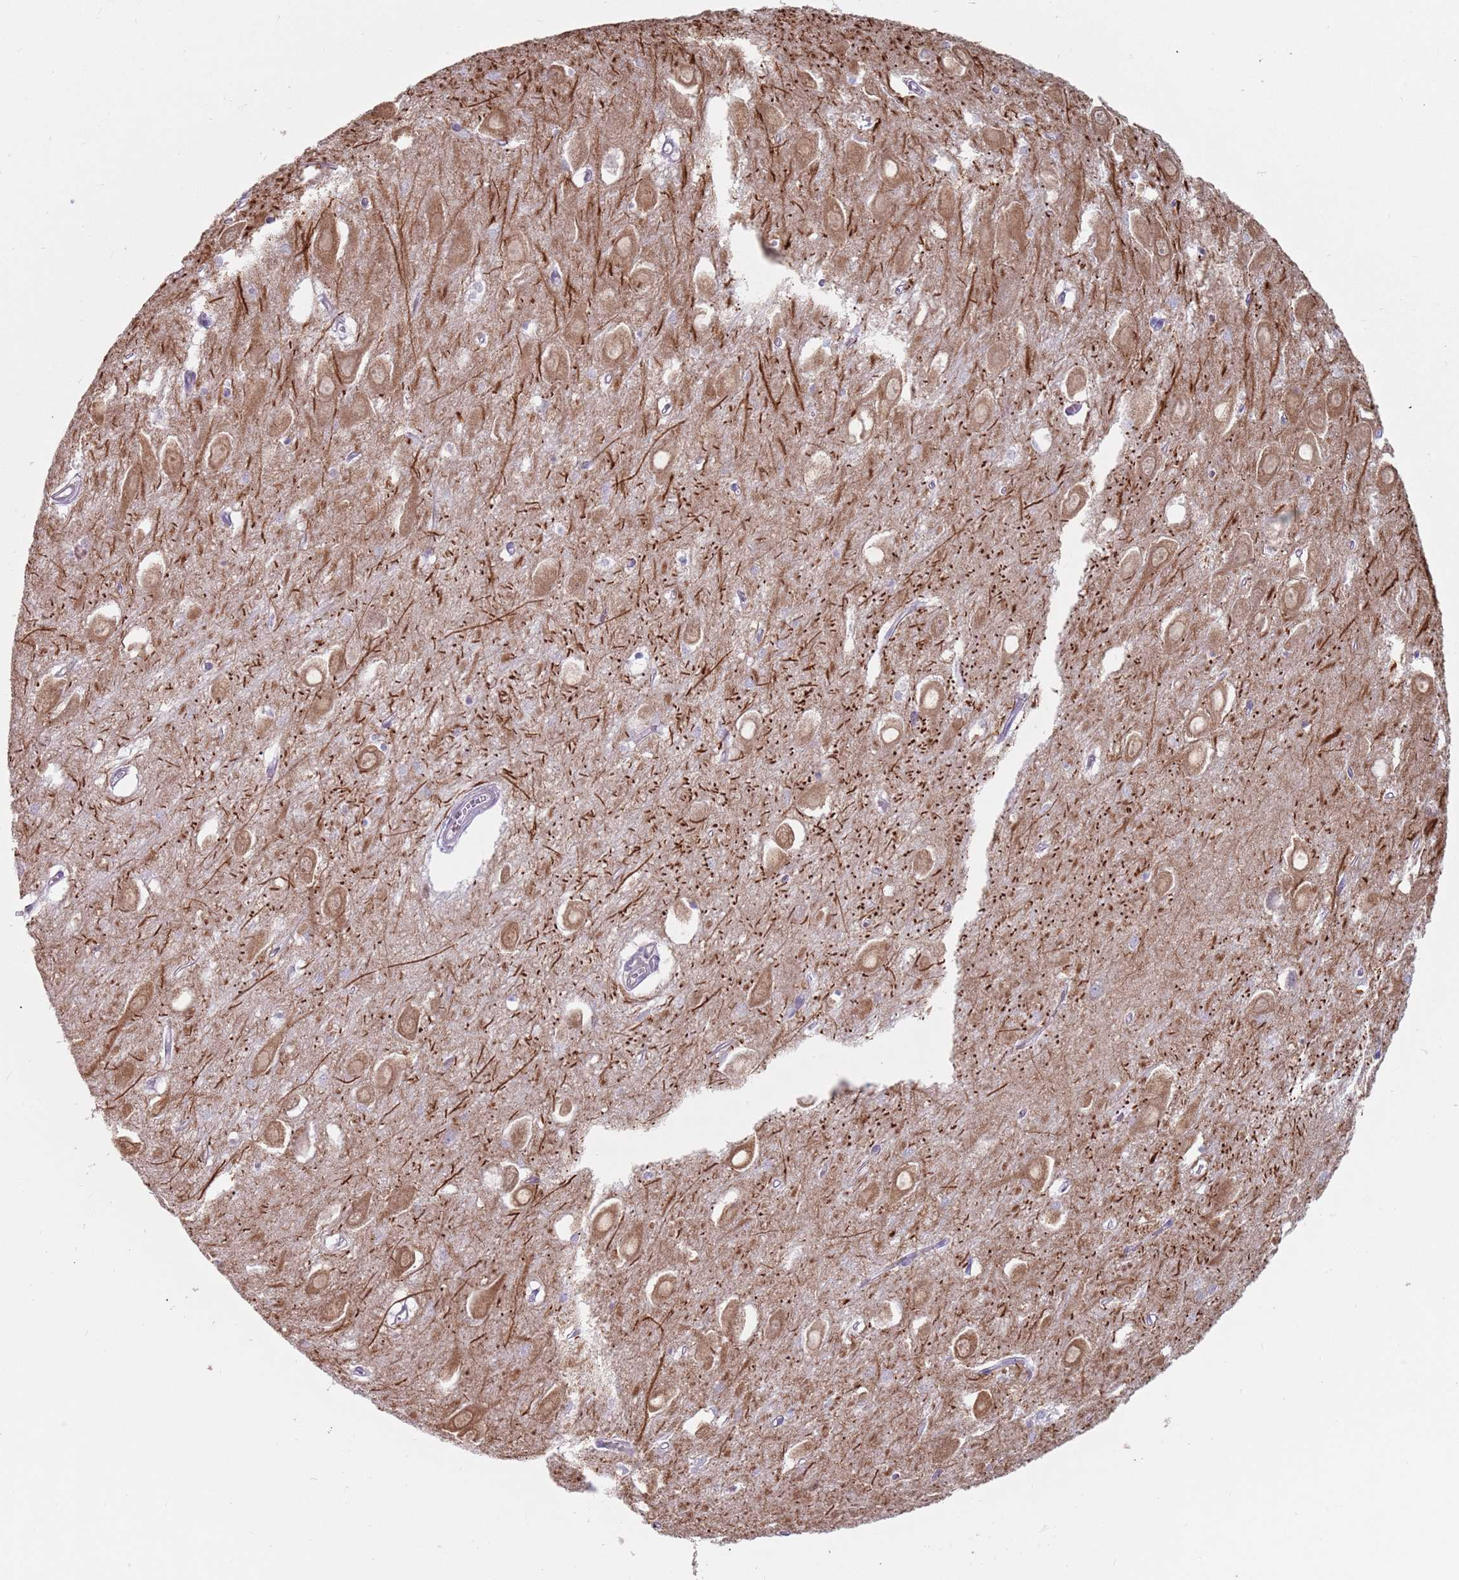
{"staining": {"intensity": "negative", "quantity": "none", "location": "none"}, "tissue": "hippocampus", "cell_type": "Glial cells", "image_type": "normal", "snomed": [{"axis": "morphology", "description": "Normal tissue, NOS"}, {"axis": "topography", "description": "Hippocampus"}], "caption": "DAB (3,3'-diaminobenzidine) immunohistochemical staining of normal hippocampus shows no significant staining in glial cells. (Brightfield microscopy of DAB immunohistochemistry (IHC) at high magnification).", "gene": "DXO", "patient": {"sex": "female", "age": 64}}